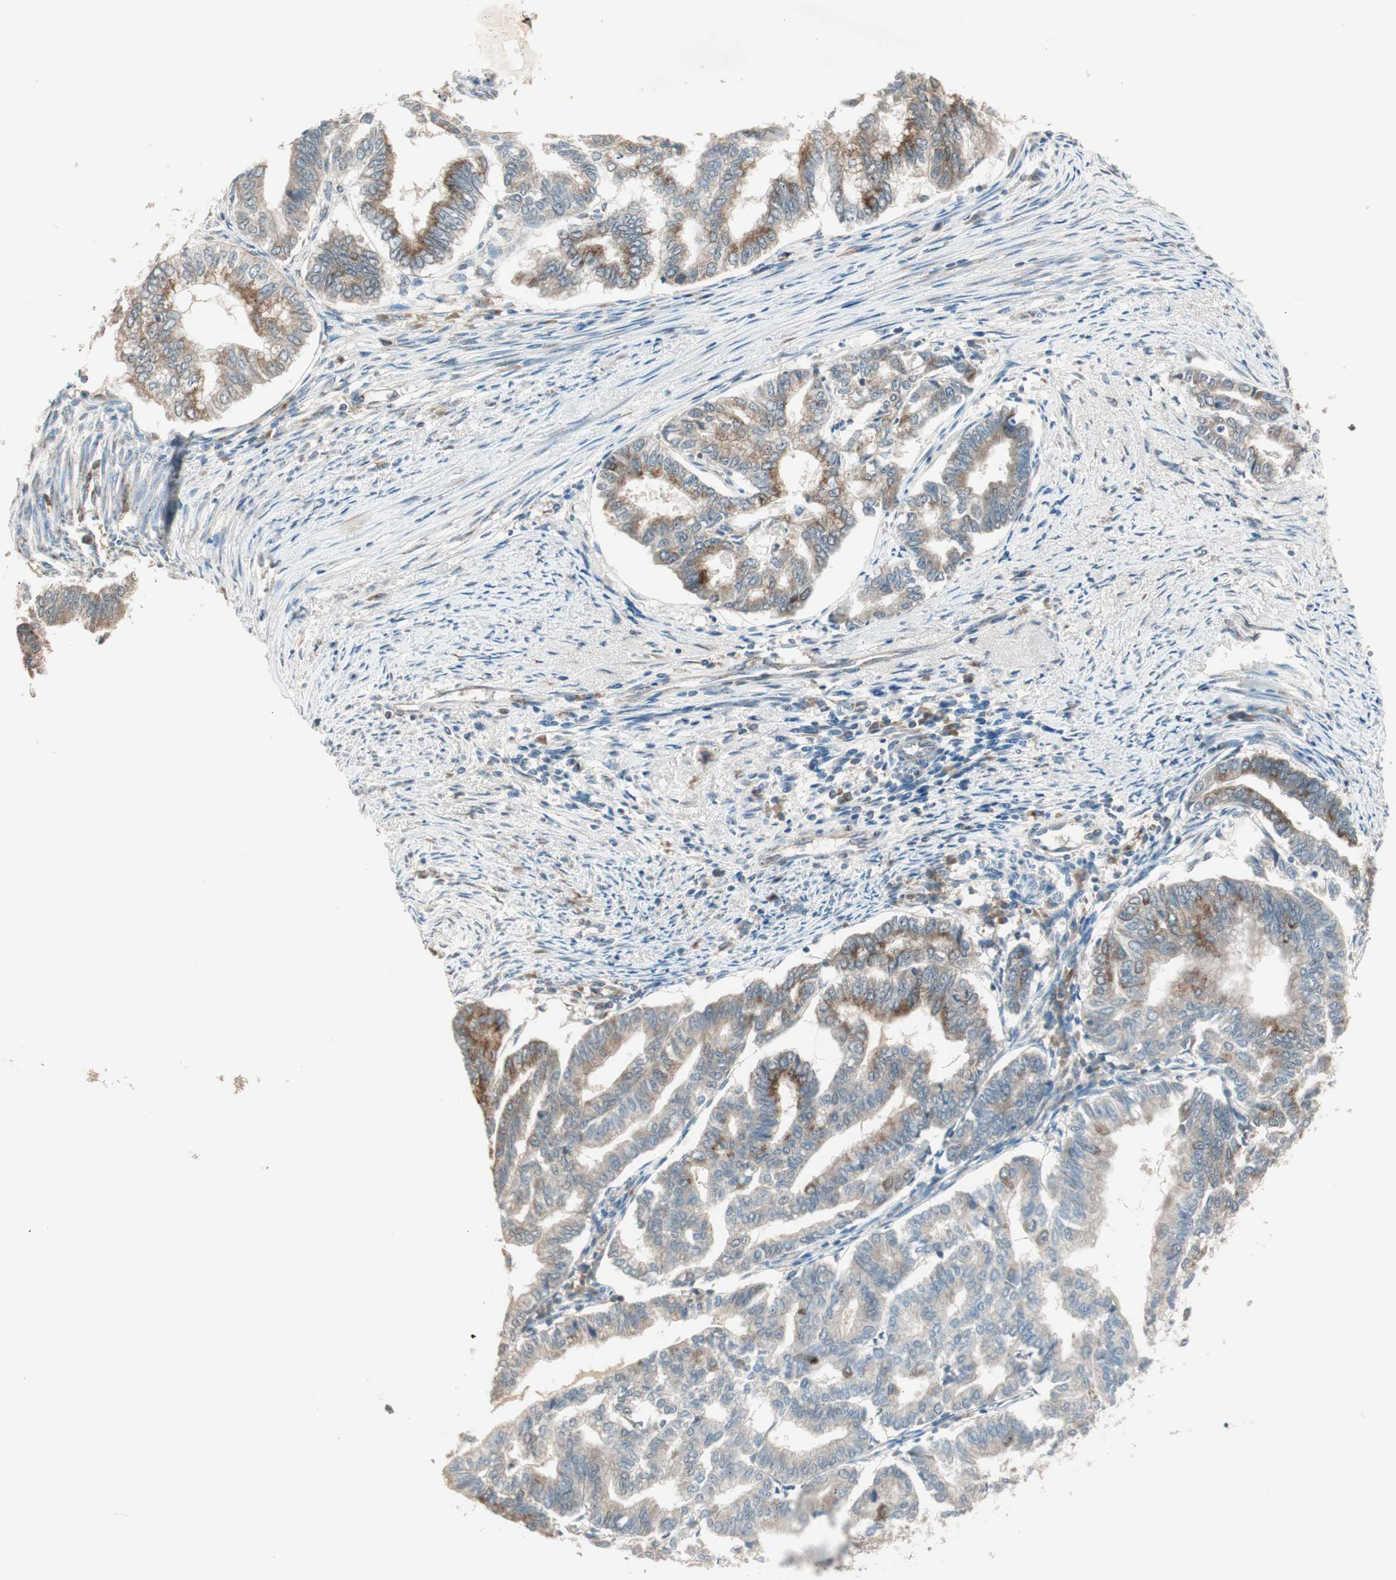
{"staining": {"intensity": "moderate", "quantity": "25%-75%", "location": "cytoplasmic/membranous"}, "tissue": "endometrial cancer", "cell_type": "Tumor cells", "image_type": "cancer", "snomed": [{"axis": "morphology", "description": "Adenocarcinoma, NOS"}, {"axis": "topography", "description": "Endometrium"}], "caption": "About 25%-75% of tumor cells in human endometrial cancer (adenocarcinoma) exhibit moderate cytoplasmic/membranous protein positivity as visualized by brown immunohistochemical staining.", "gene": "SEC16A", "patient": {"sex": "female", "age": 79}}